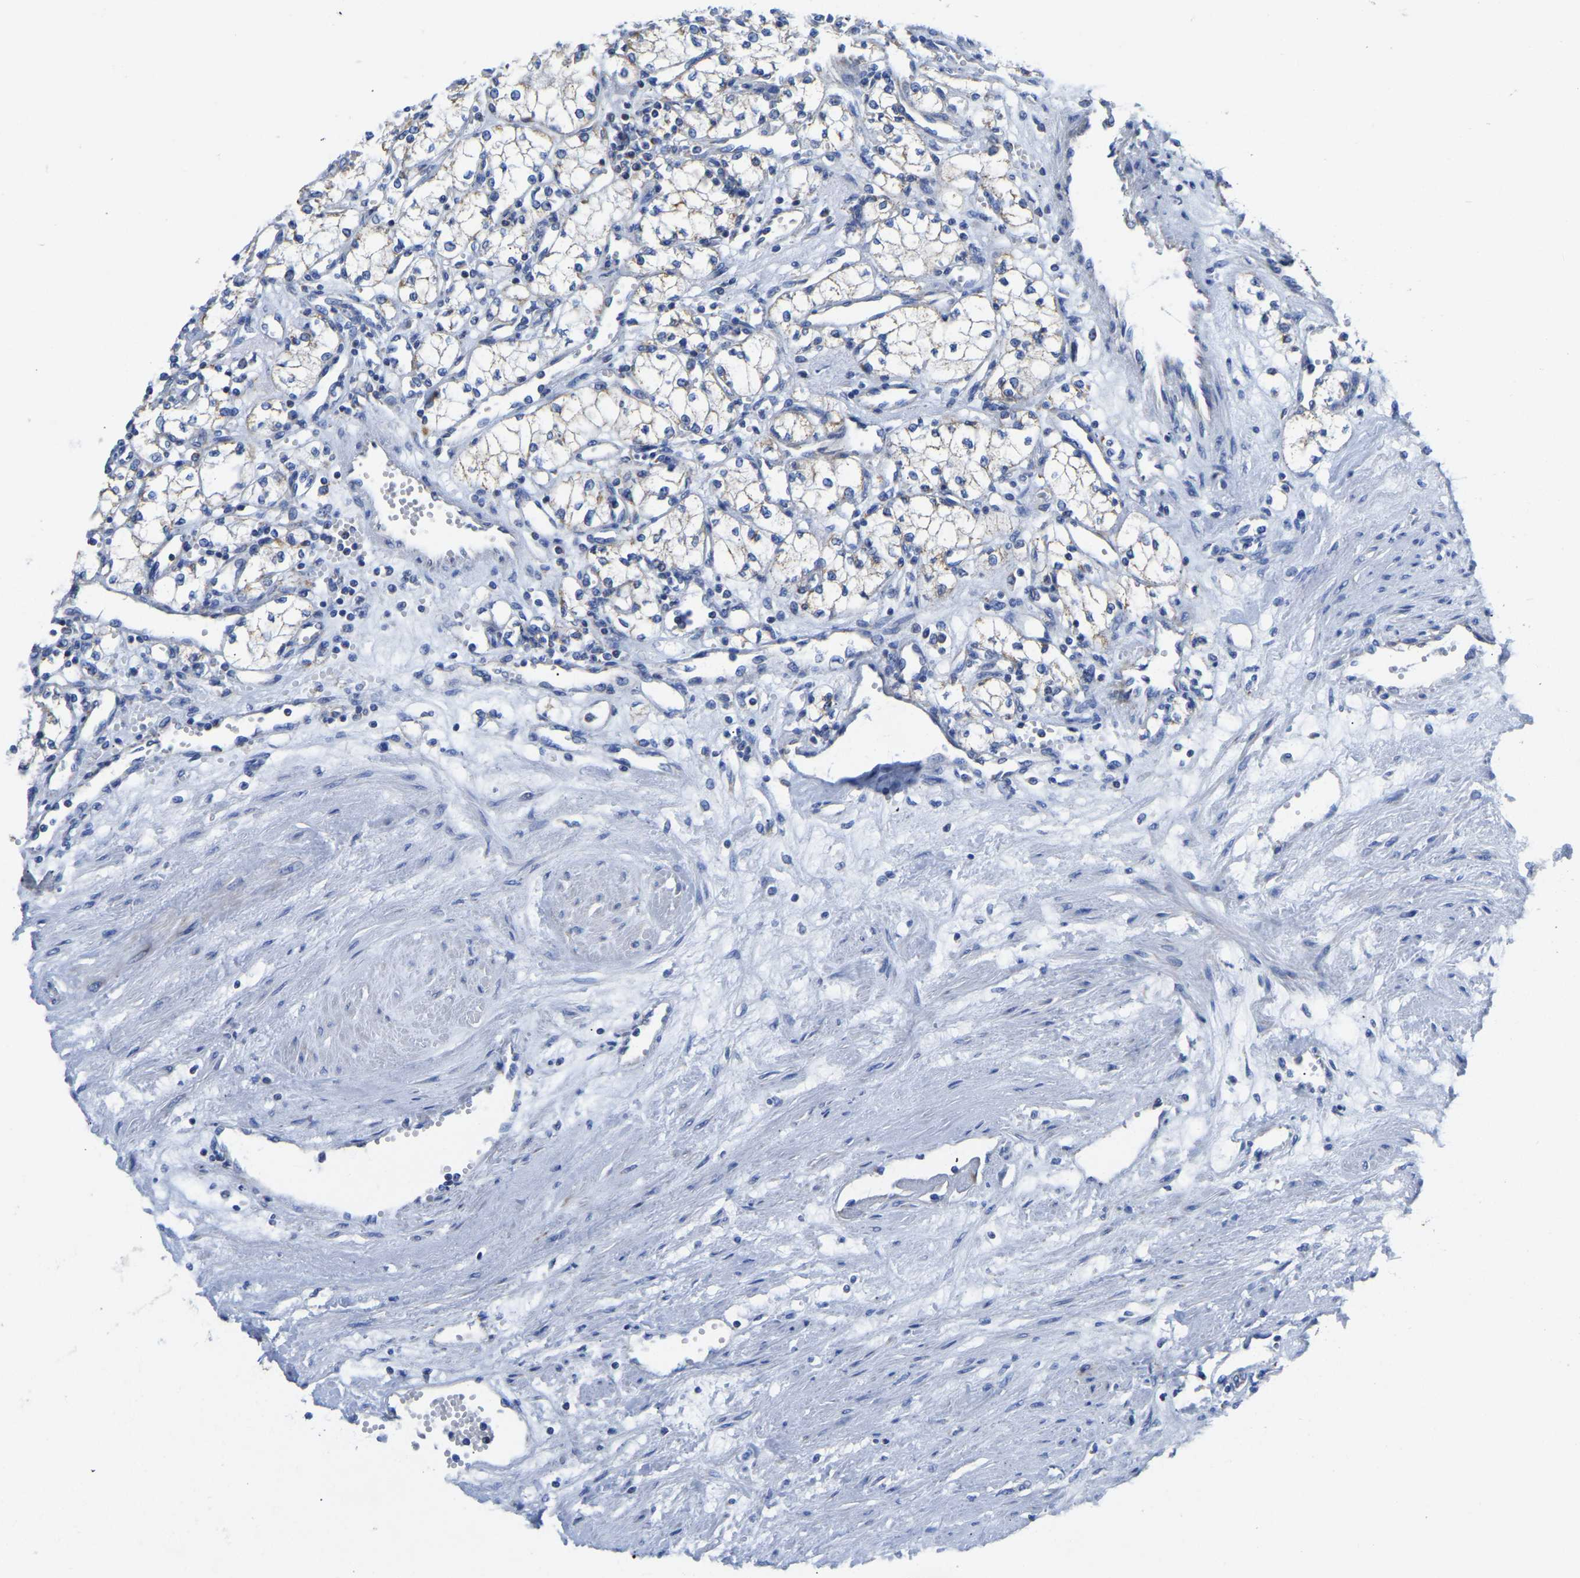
{"staining": {"intensity": "negative", "quantity": "none", "location": "none"}, "tissue": "renal cancer", "cell_type": "Tumor cells", "image_type": "cancer", "snomed": [{"axis": "morphology", "description": "Adenocarcinoma, NOS"}, {"axis": "topography", "description": "Kidney"}], "caption": "IHC image of neoplastic tissue: renal adenocarcinoma stained with DAB exhibits no significant protein expression in tumor cells.", "gene": "ETFA", "patient": {"sex": "male", "age": 59}}